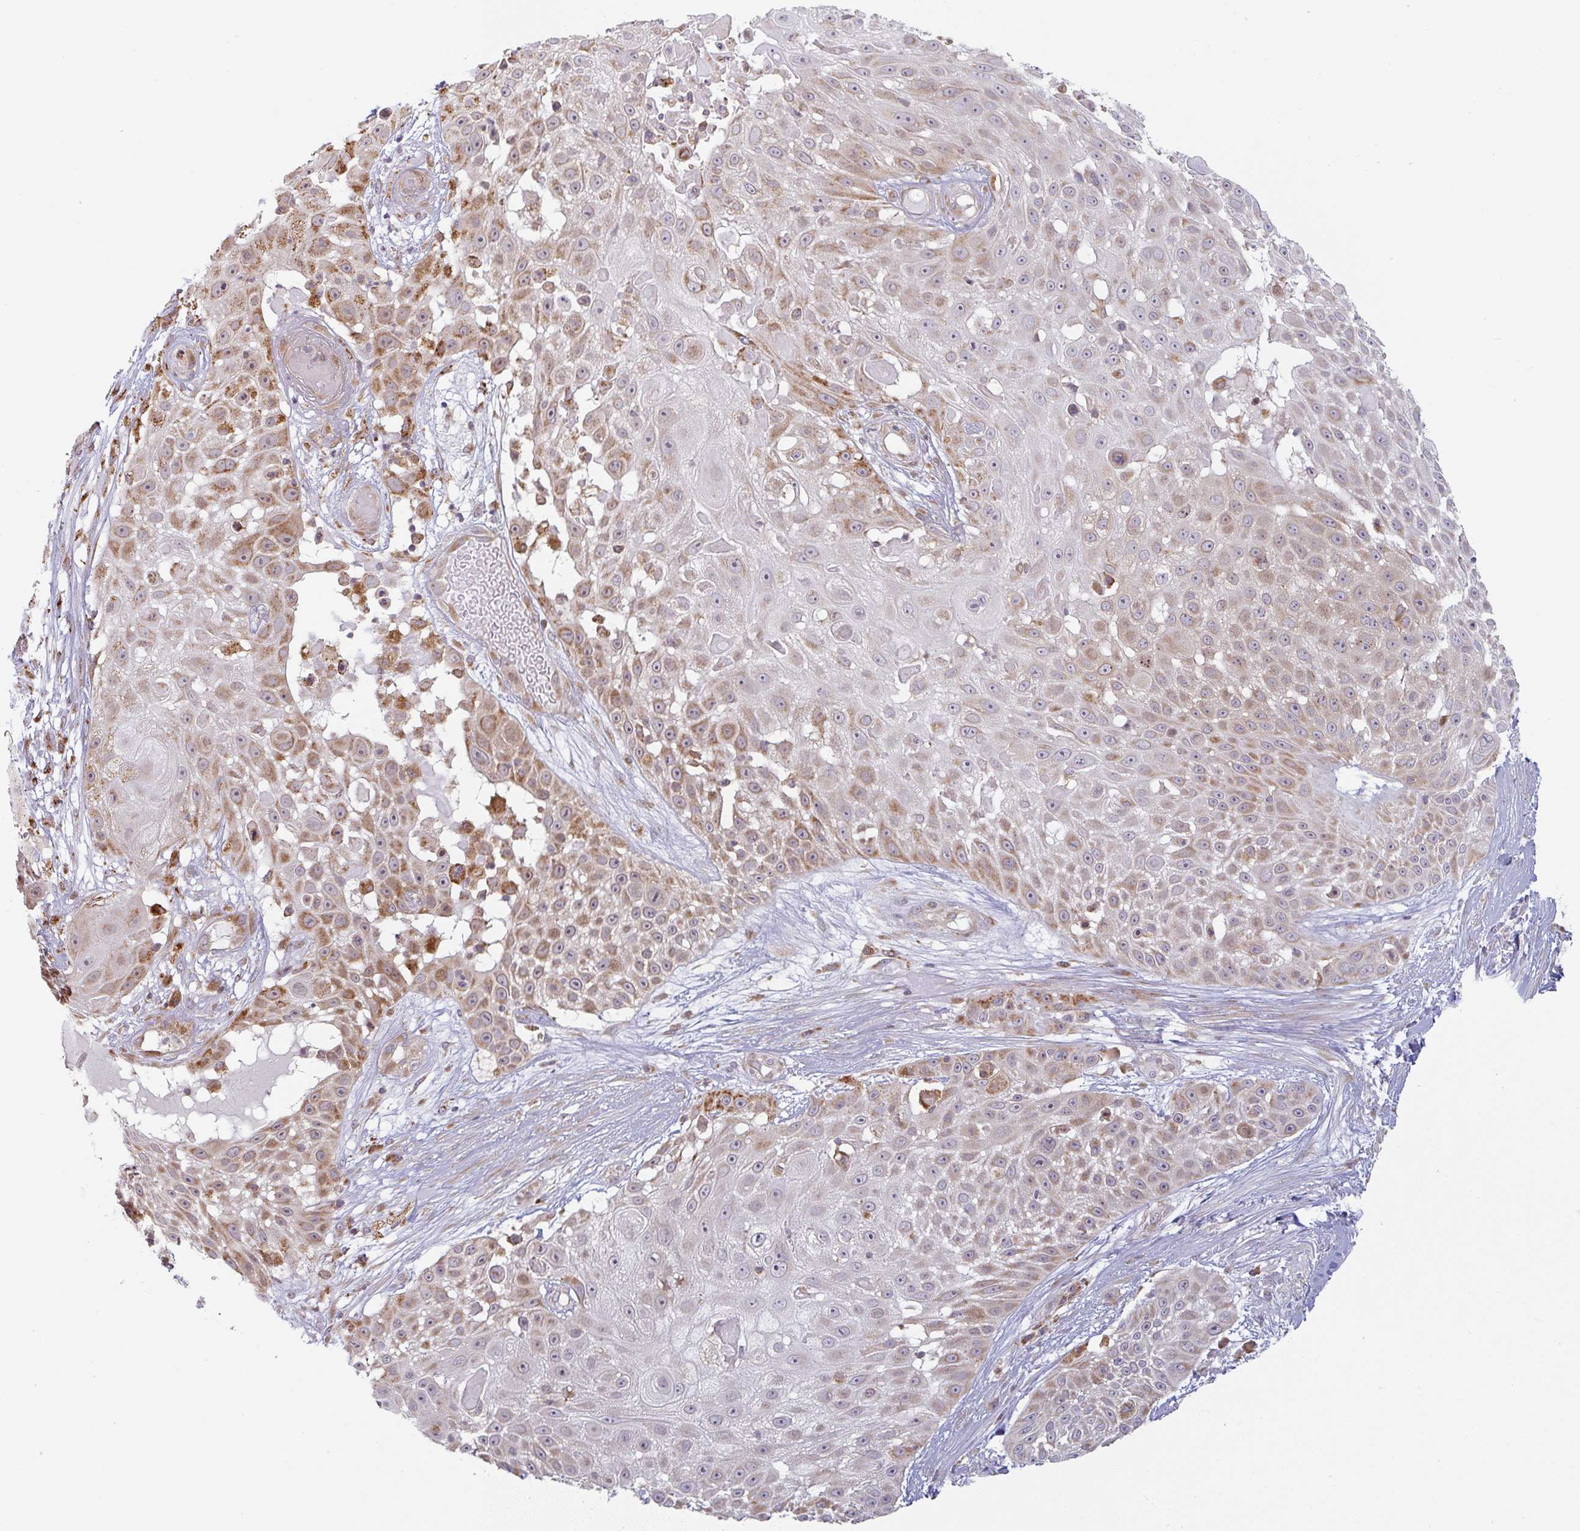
{"staining": {"intensity": "moderate", "quantity": "25%-75%", "location": "cytoplasmic/membranous"}, "tissue": "skin cancer", "cell_type": "Tumor cells", "image_type": "cancer", "snomed": [{"axis": "morphology", "description": "Squamous cell carcinoma, NOS"}, {"axis": "topography", "description": "Skin"}], "caption": "Brown immunohistochemical staining in human skin squamous cell carcinoma reveals moderate cytoplasmic/membranous staining in approximately 25%-75% of tumor cells. The staining was performed using DAB, with brown indicating positive protein expression. Nuclei are stained blue with hematoxylin.", "gene": "MOB1A", "patient": {"sex": "female", "age": 86}}